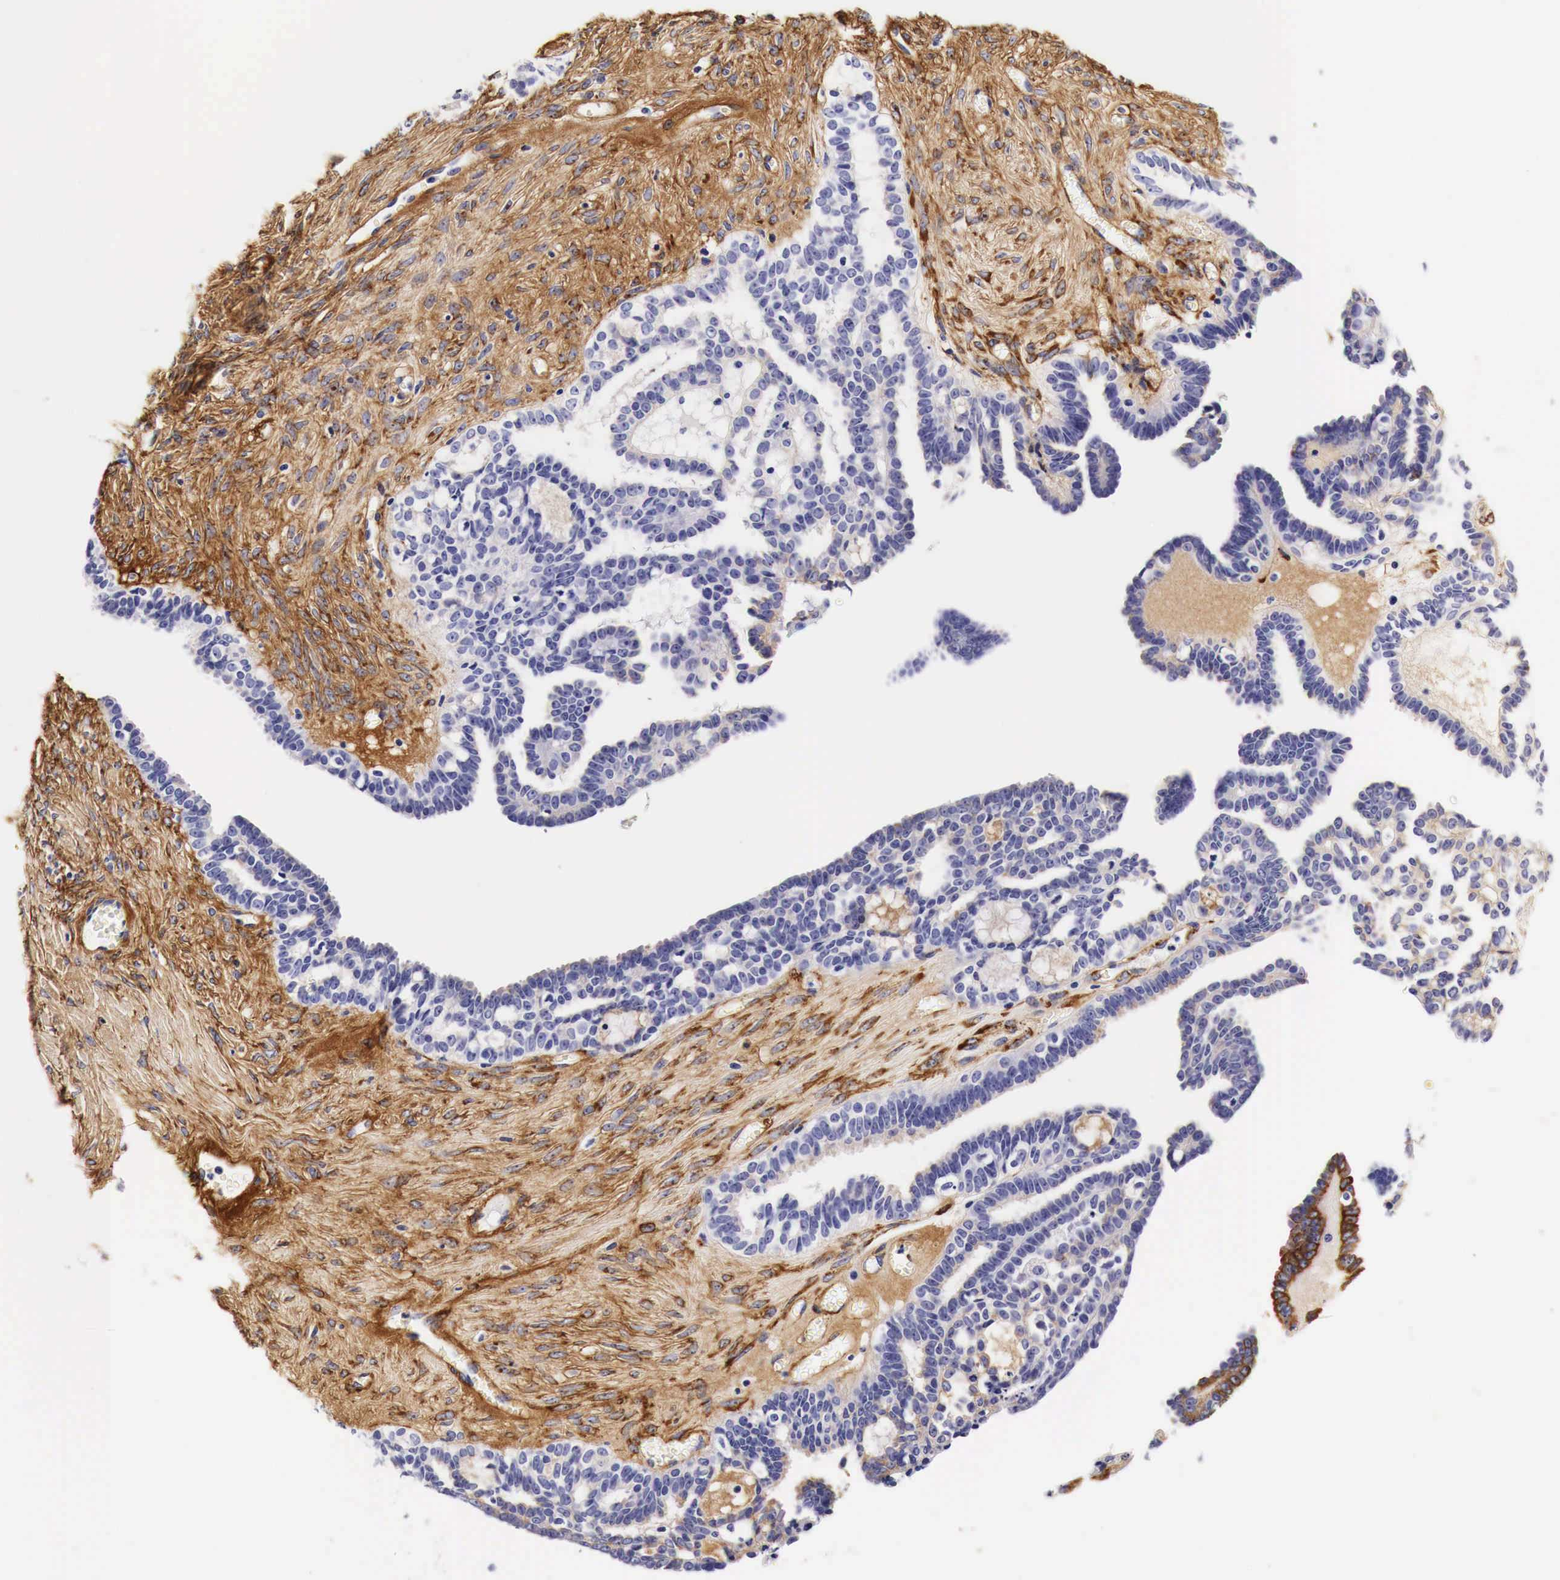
{"staining": {"intensity": "negative", "quantity": "none", "location": "none"}, "tissue": "ovarian cancer", "cell_type": "Tumor cells", "image_type": "cancer", "snomed": [{"axis": "morphology", "description": "Cystadenocarcinoma, serous, NOS"}, {"axis": "topography", "description": "Ovary"}], "caption": "Ovarian cancer stained for a protein using immunohistochemistry reveals no expression tumor cells.", "gene": "LAMB2", "patient": {"sex": "female", "age": 71}}